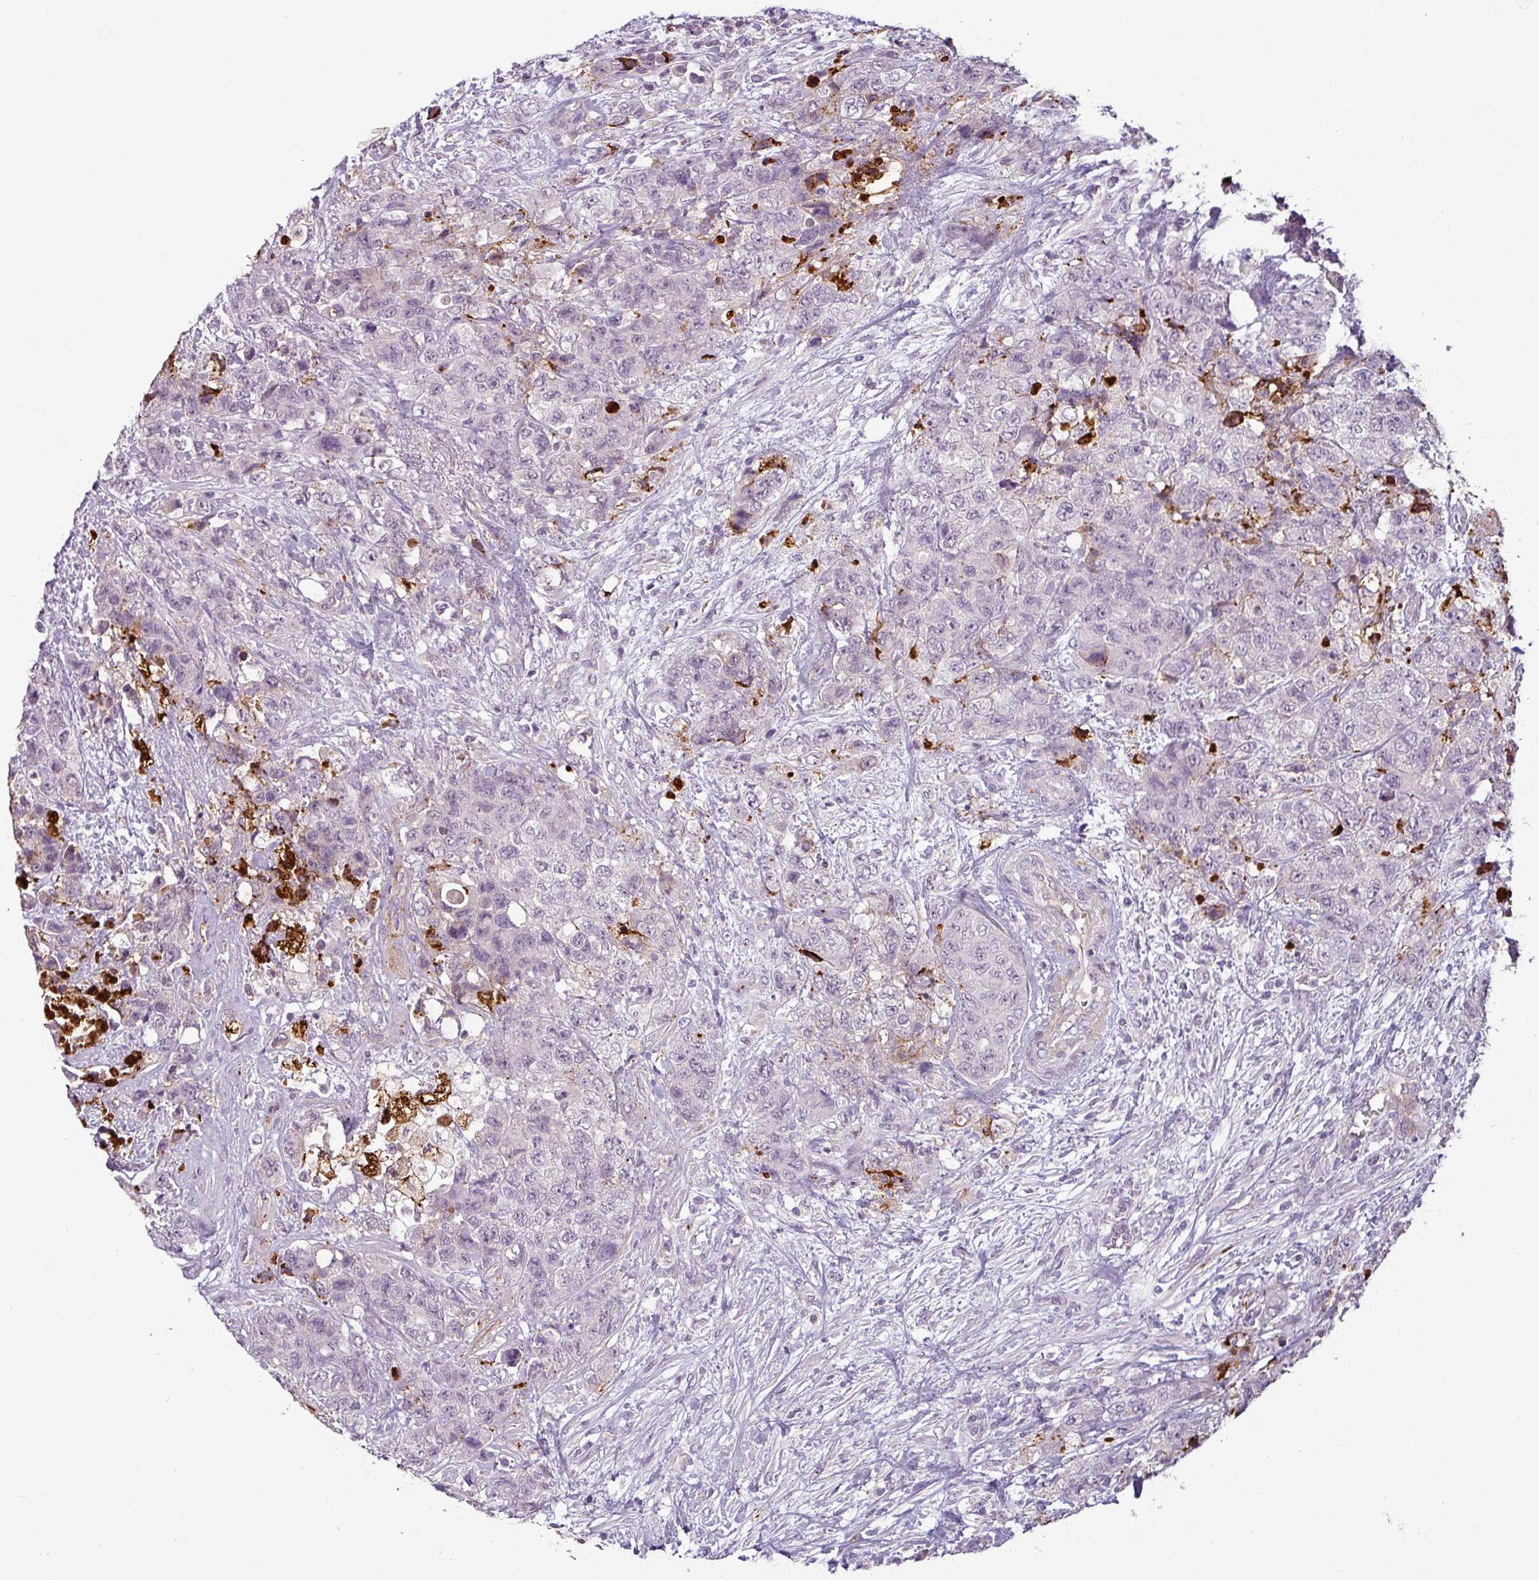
{"staining": {"intensity": "negative", "quantity": "none", "location": "none"}, "tissue": "urothelial cancer", "cell_type": "Tumor cells", "image_type": "cancer", "snomed": [{"axis": "morphology", "description": "Urothelial carcinoma, High grade"}, {"axis": "topography", "description": "Urinary bladder"}], "caption": "DAB (3,3'-diaminobenzidine) immunohistochemical staining of human urothelial cancer displays no significant staining in tumor cells. The staining is performed using DAB brown chromogen with nuclei counter-stained in using hematoxylin.", "gene": "APOC1", "patient": {"sex": "female", "age": 78}}